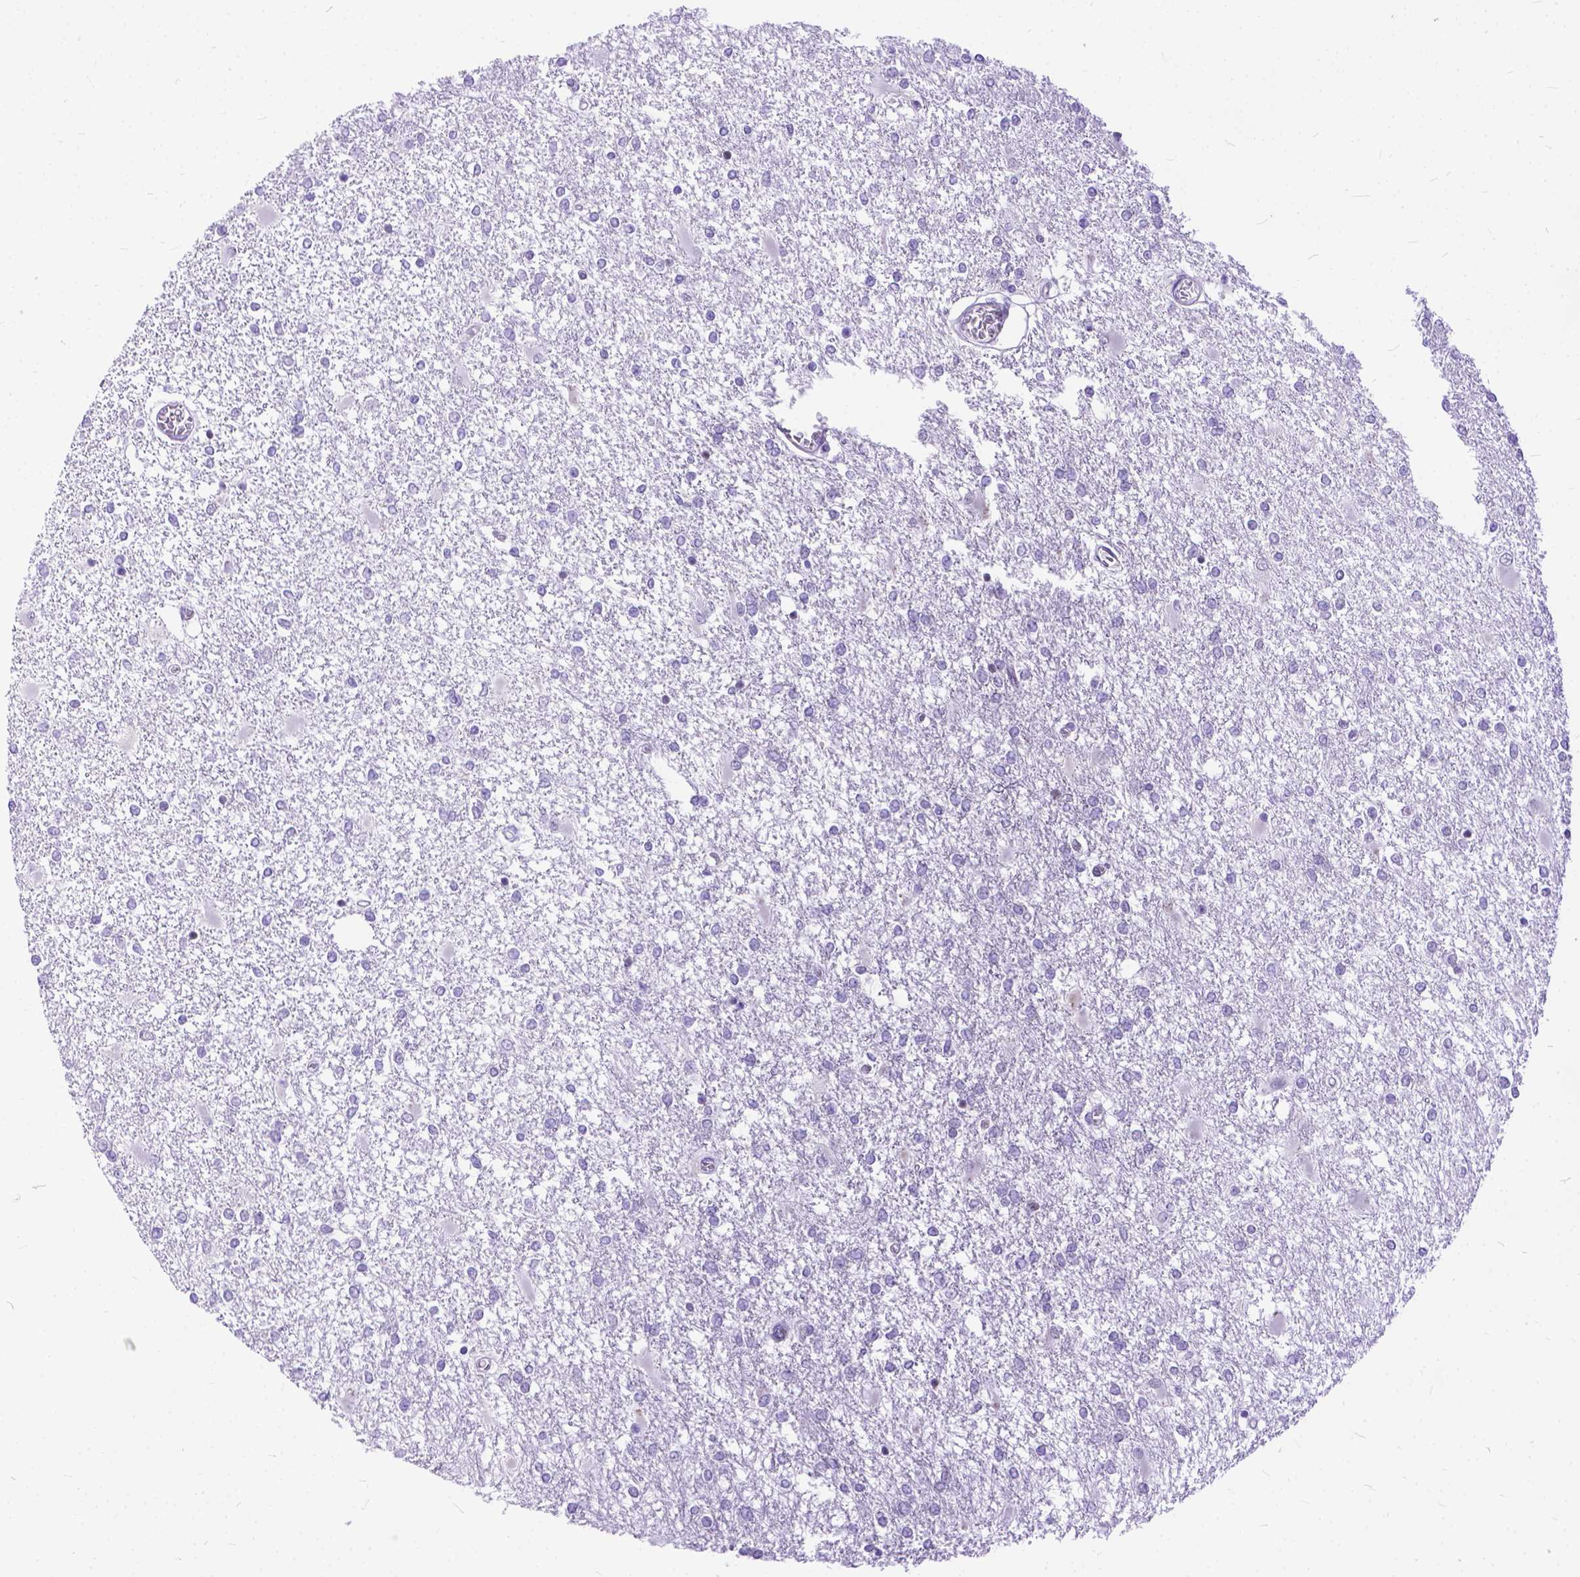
{"staining": {"intensity": "negative", "quantity": "none", "location": "none"}, "tissue": "glioma", "cell_type": "Tumor cells", "image_type": "cancer", "snomed": [{"axis": "morphology", "description": "Glioma, malignant, High grade"}, {"axis": "topography", "description": "Cerebral cortex"}], "caption": "The histopathology image displays no staining of tumor cells in glioma.", "gene": "FAM124B", "patient": {"sex": "male", "age": 79}}